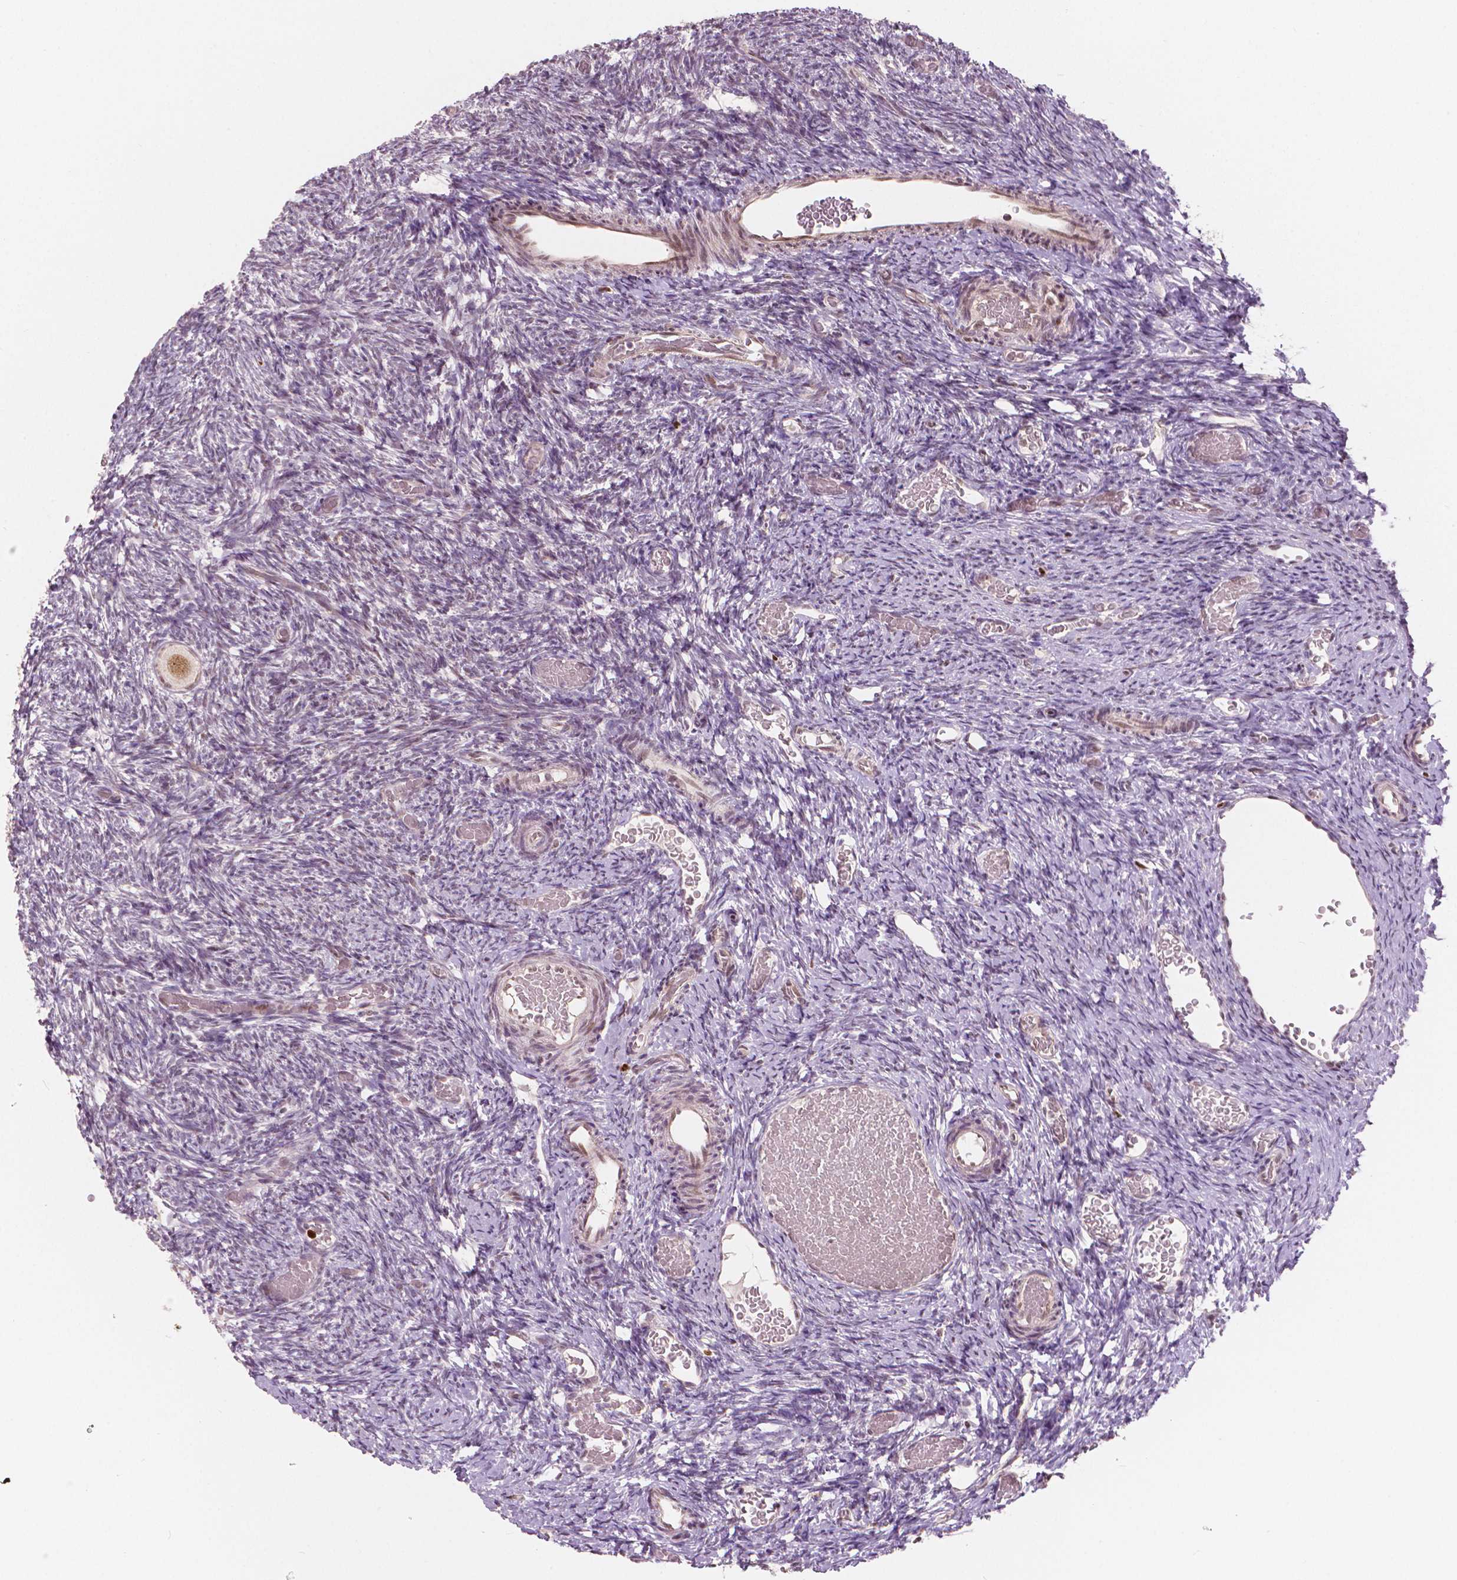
{"staining": {"intensity": "moderate", "quantity": "25%-75%", "location": "cytoplasmic/membranous,nuclear"}, "tissue": "ovary", "cell_type": "Follicle cells", "image_type": "normal", "snomed": [{"axis": "morphology", "description": "Normal tissue, NOS"}, {"axis": "topography", "description": "Ovary"}], "caption": "Immunohistochemistry micrograph of benign ovary: human ovary stained using immunohistochemistry exhibits medium levels of moderate protein expression localized specifically in the cytoplasmic/membranous,nuclear of follicle cells, appearing as a cytoplasmic/membranous,nuclear brown color.", "gene": "NSD2", "patient": {"sex": "female", "age": 39}}